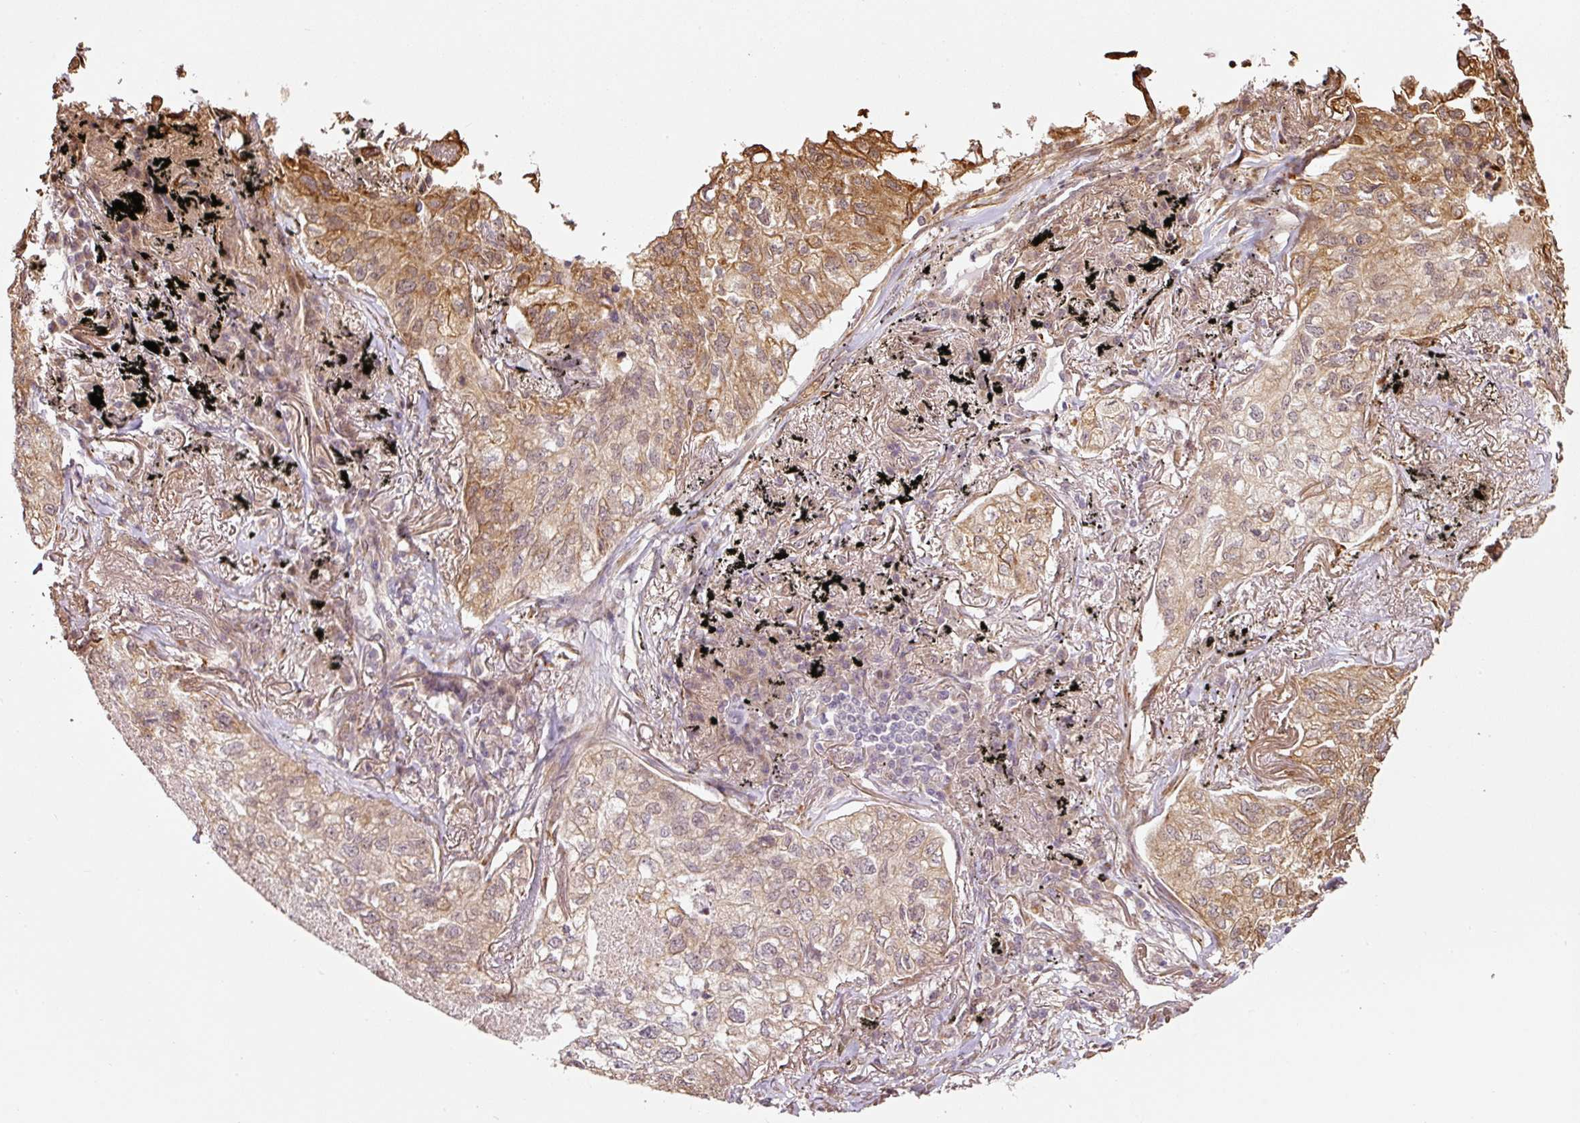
{"staining": {"intensity": "moderate", "quantity": "25%-75%", "location": "cytoplasmic/membranous"}, "tissue": "lung cancer", "cell_type": "Tumor cells", "image_type": "cancer", "snomed": [{"axis": "morphology", "description": "Adenocarcinoma, NOS"}, {"axis": "topography", "description": "Lung"}], "caption": "Protein expression analysis of human adenocarcinoma (lung) reveals moderate cytoplasmic/membranous expression in about 25%-75% of tumor cells. The staining was performed using DAB, with brown indicating positive protein expression. Nuclei are stained blue with hematoxylin.", "gene": "ETF1", "patient": {"sex": "male", "age": 65}}